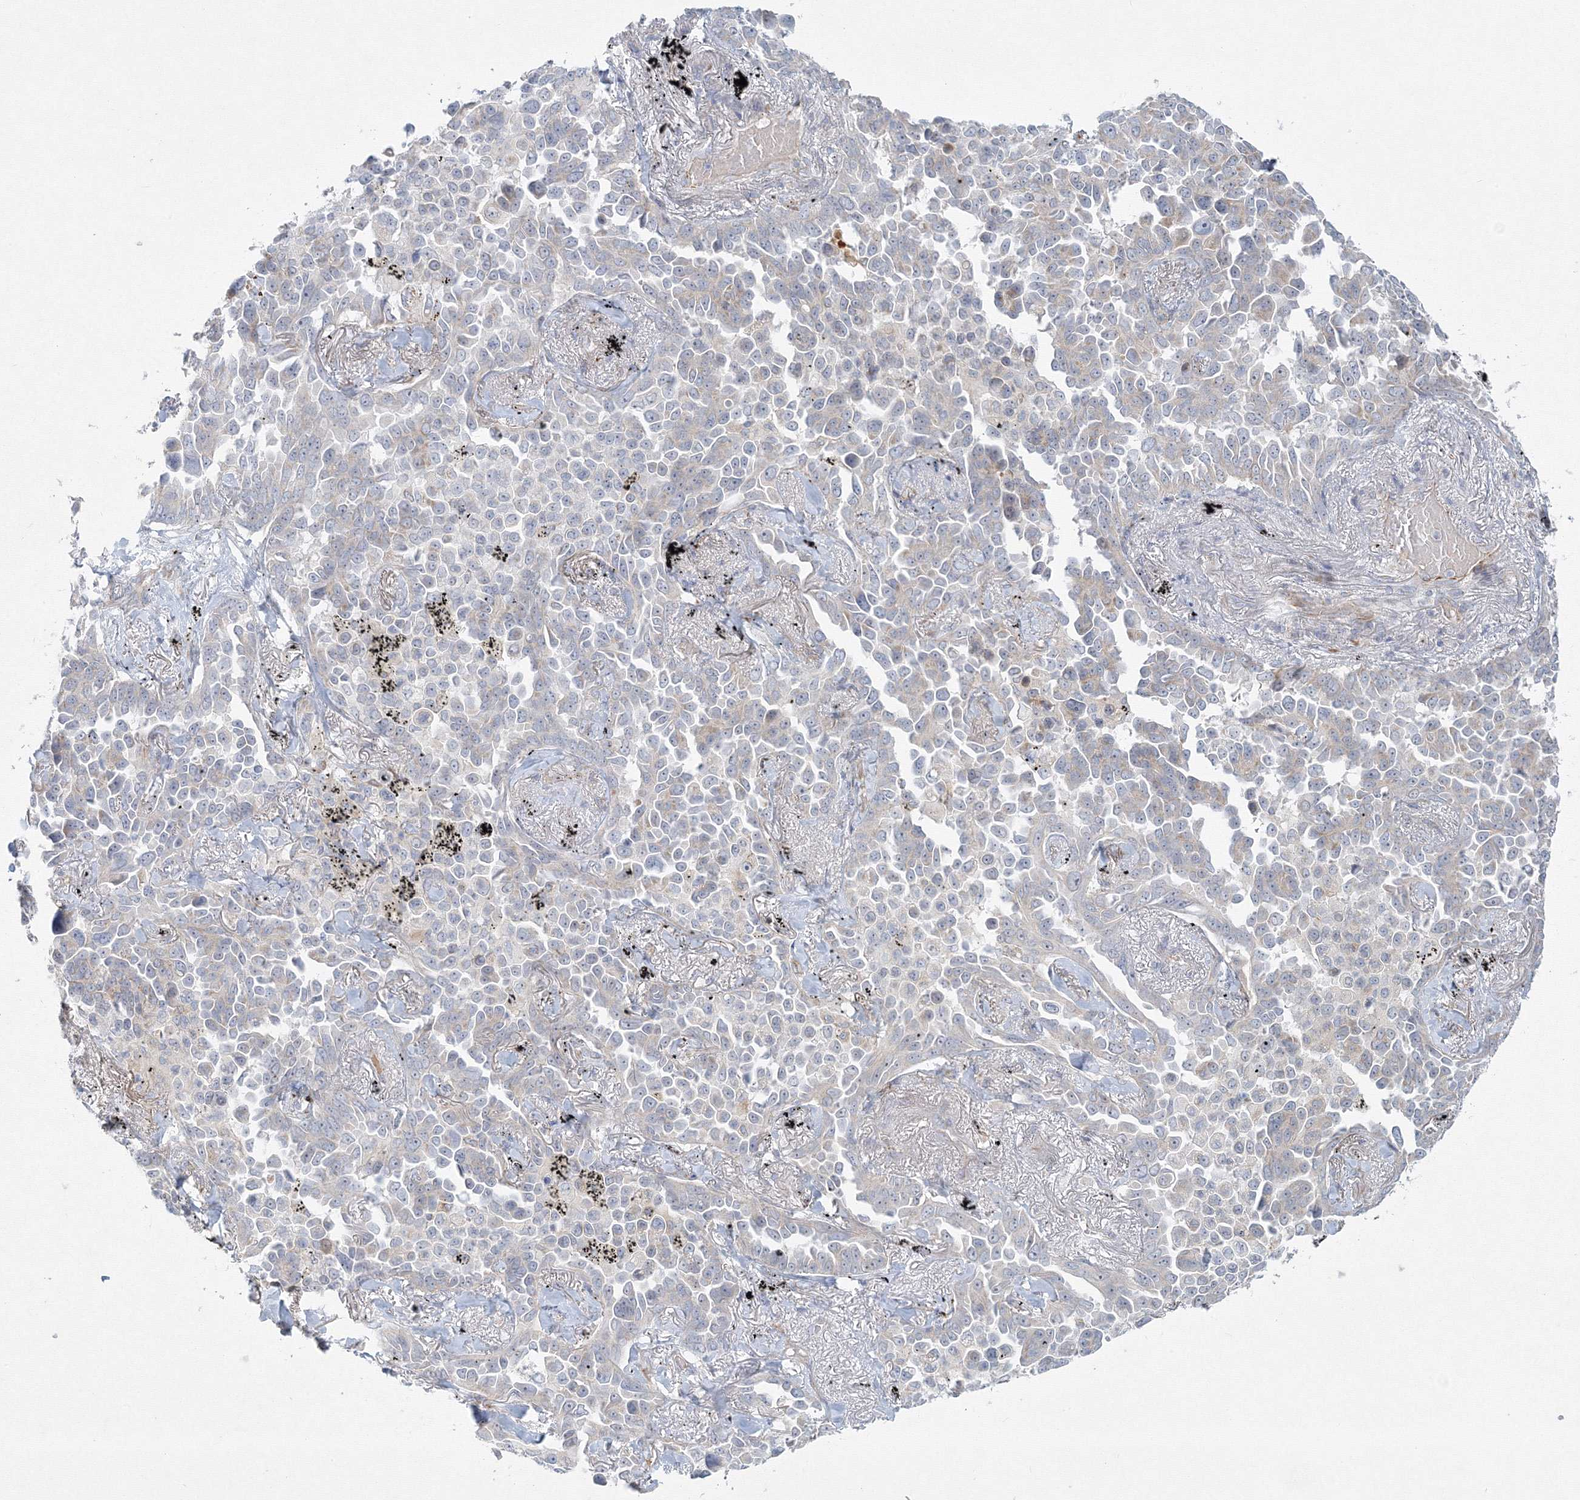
{"staining": {"intensity": "weak", "quantity": "<25%", "location": "cytoplasmic/membranous"}, "tissue": "lung cancer", "cell_type": "Tumor cells", "image_type": "cancer", "snomed": [{"axis": "morphology", "description": "Adenocarcinoma, NOS"}, {"axis": "topography", "description": "Lung"}], "caption": "Tumor cells are negative for brown protein staining in lung adenocarcinoma.", "gene": "WDR49", "patient": {"sex": "female", "age": 67}}